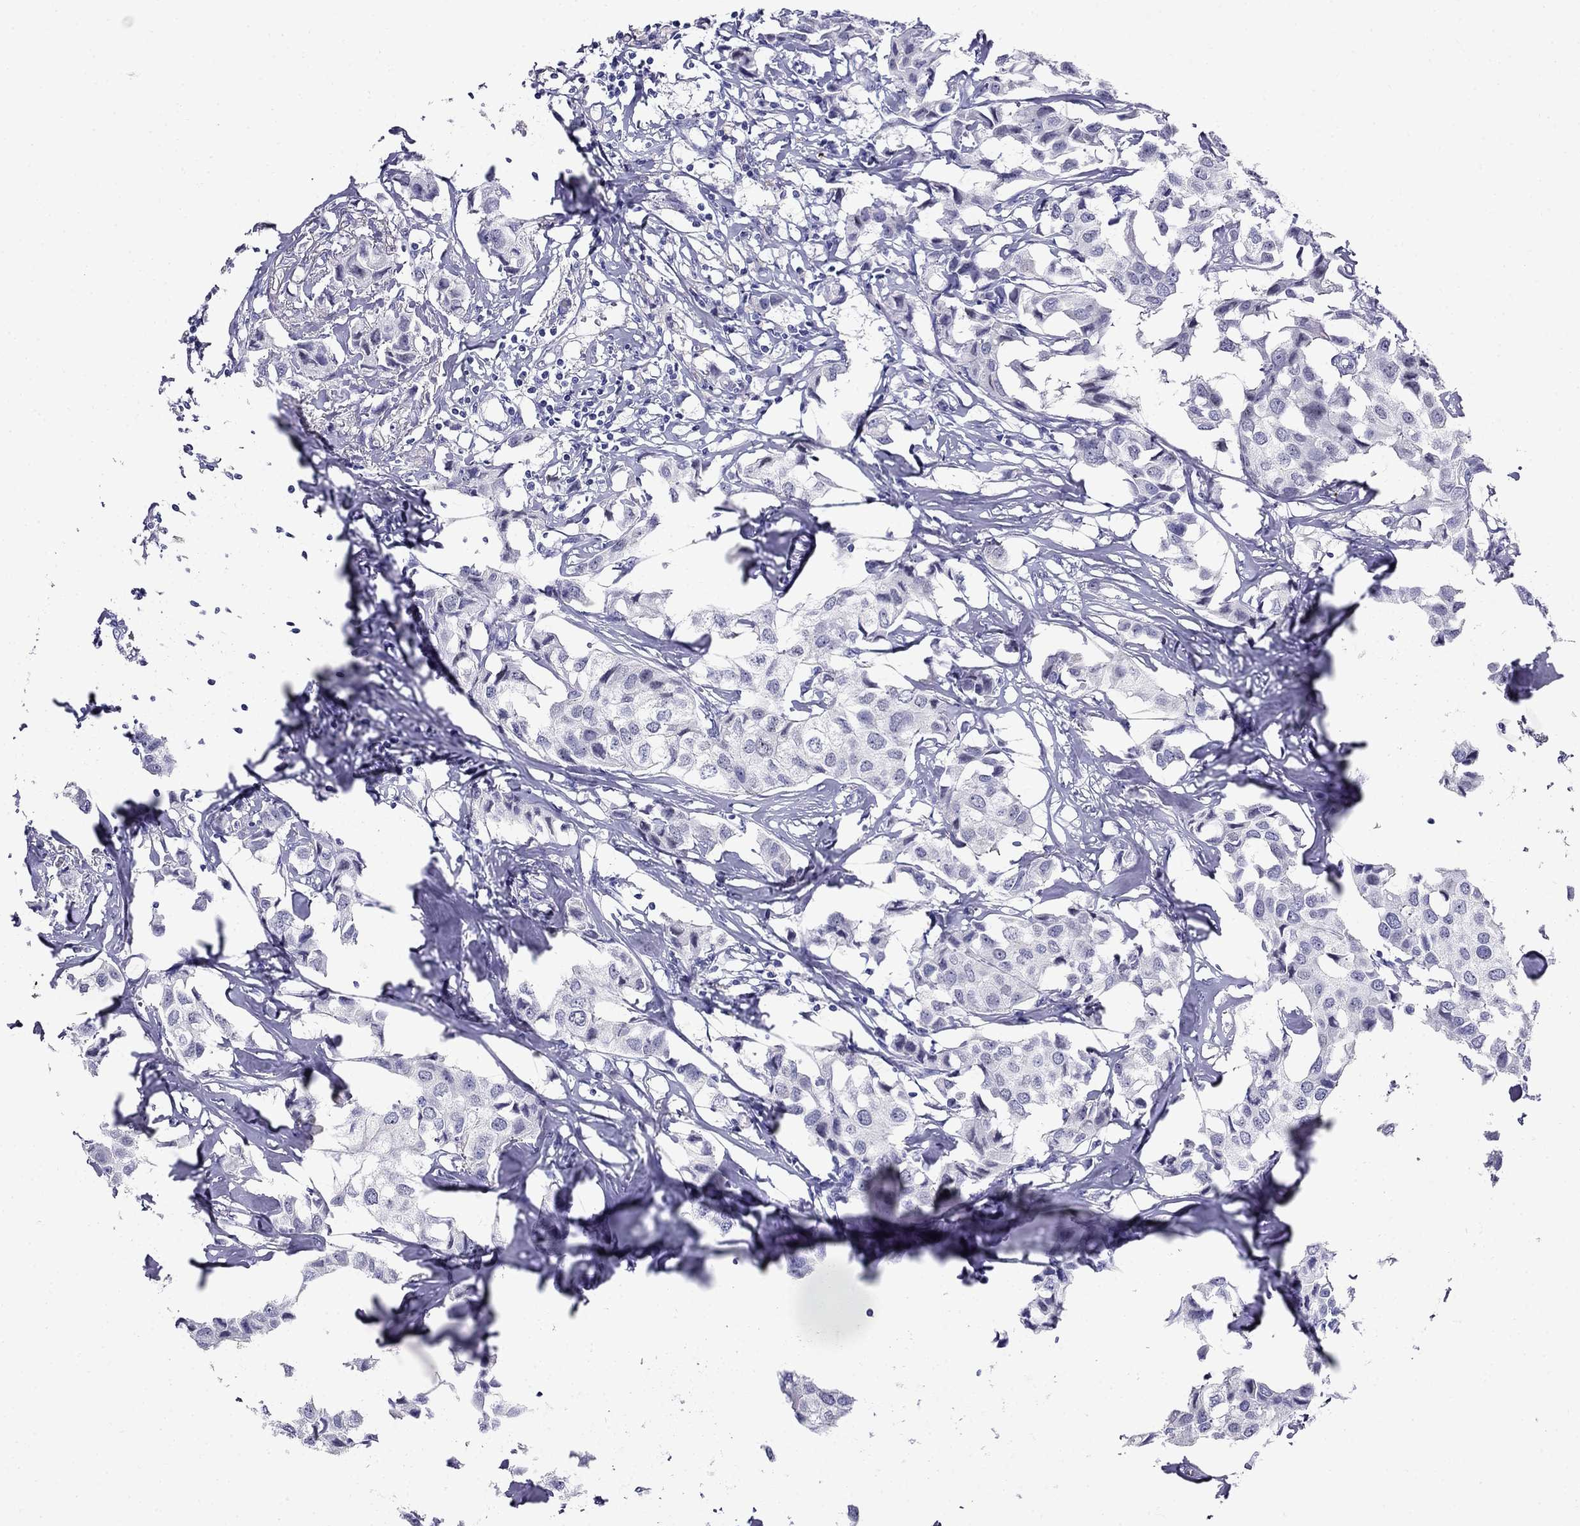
{"staining": {"intensity": "negative", "quantity": "none", "location": "none"}, "tissue": "breast cancer", "cell_type": "Tumor cells", "image_type": "cancer", "snomed": [{"axis": "morphology", "description": "Duct carcinoma"}, {"axis": "topography", "description": "Breast"}], "caption": "The micrograph displays no significant staining in tumor cells of intraductal carcinoma (breast).", "gene": "PPP1R36", "patient": {"sex": "female", "age": 80}}